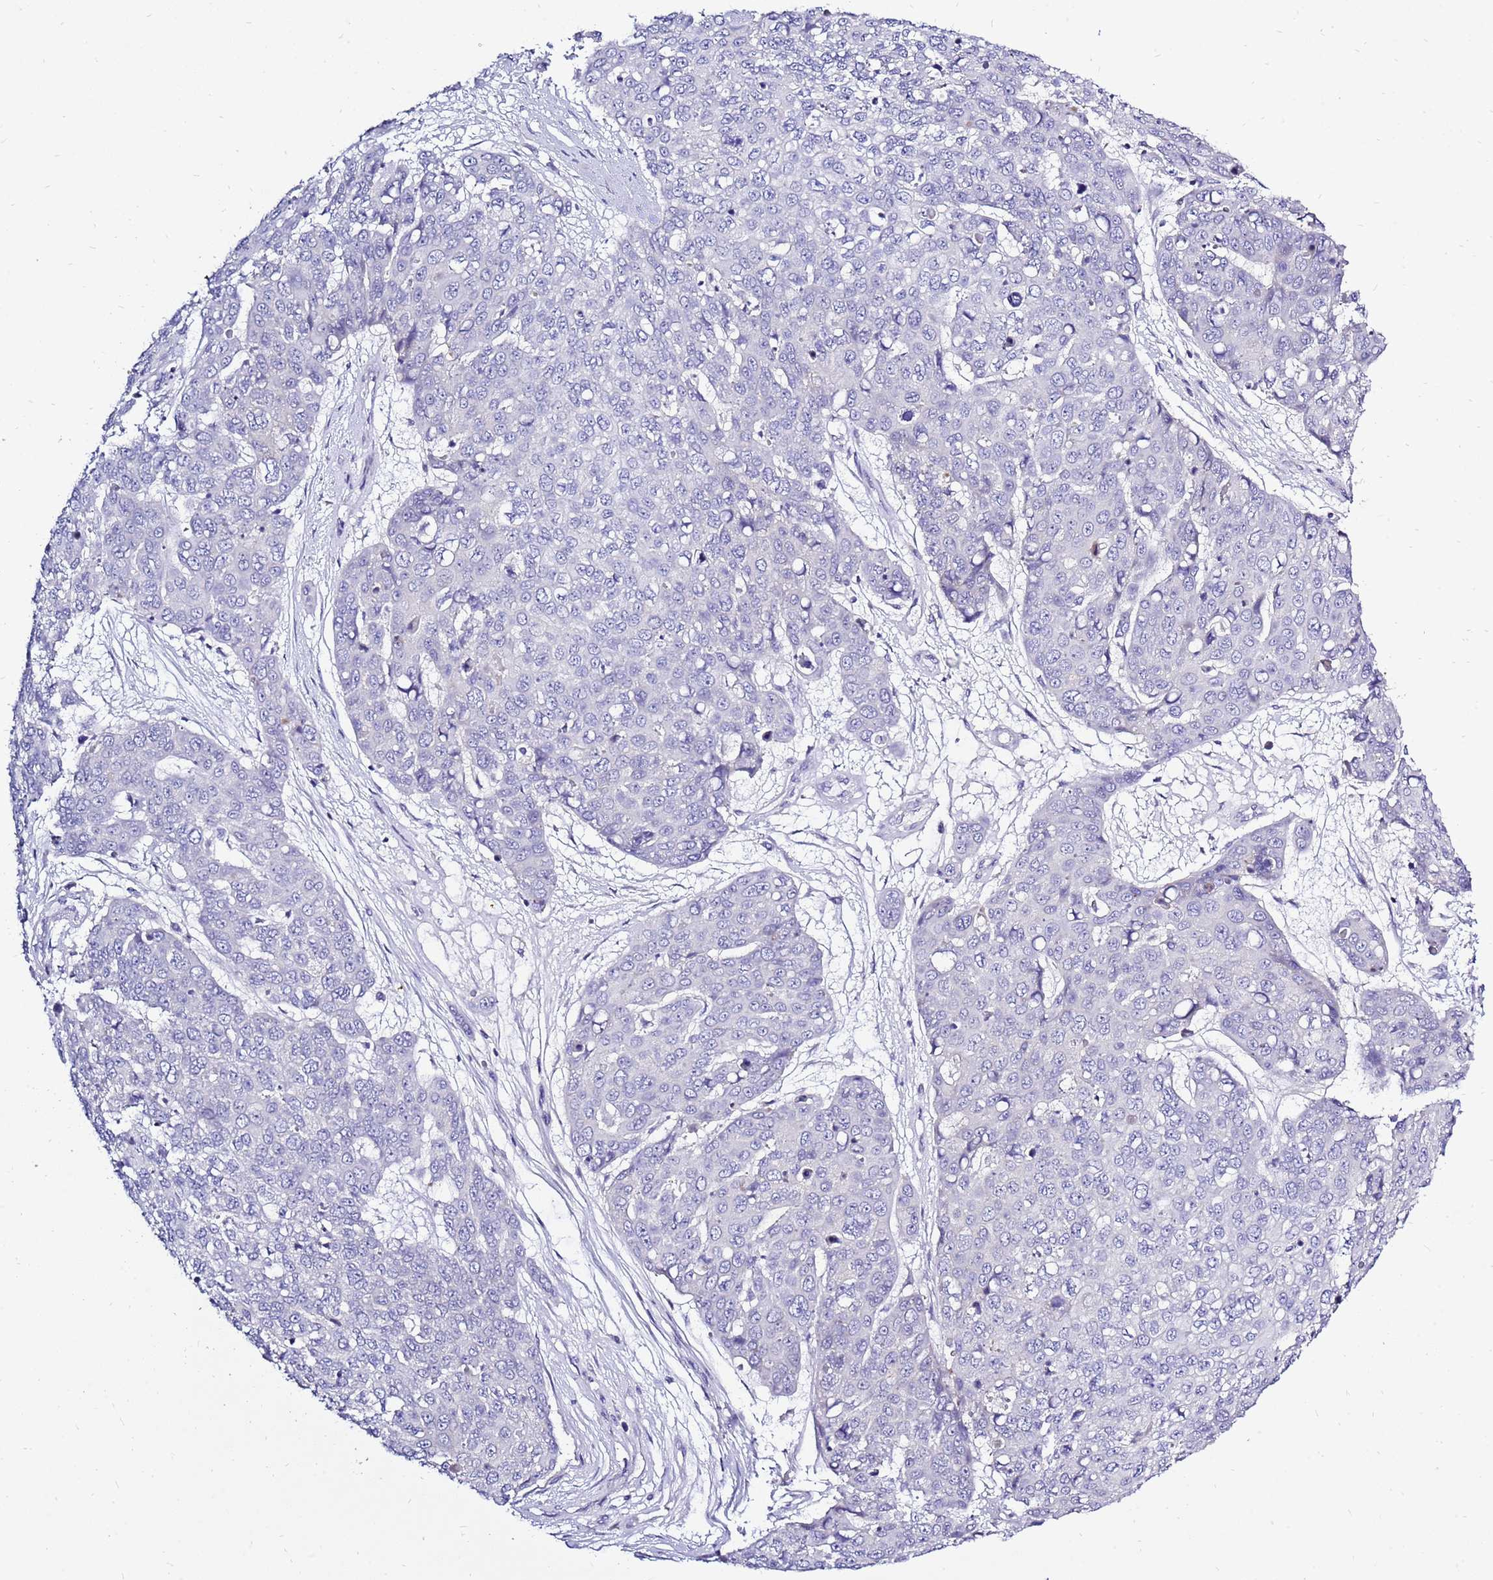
{"staining": {"intensity": "negative", "quantity": "none", "location": "none"}, "tissue": "skin cancer", "cell_type": "Tumor cells", "image_type": "cancer", "snomed": [{"axis": "morphology", "description": "Squamous cell carcinoma, NOS"}, {"axis": "topography", "description": "Skin"}], "caption": "The photomicrograph reveals no staining of tumor cells in skin cancer.", "gene": "IGF1R", "patient": {"sex": "male", "age": 71}}